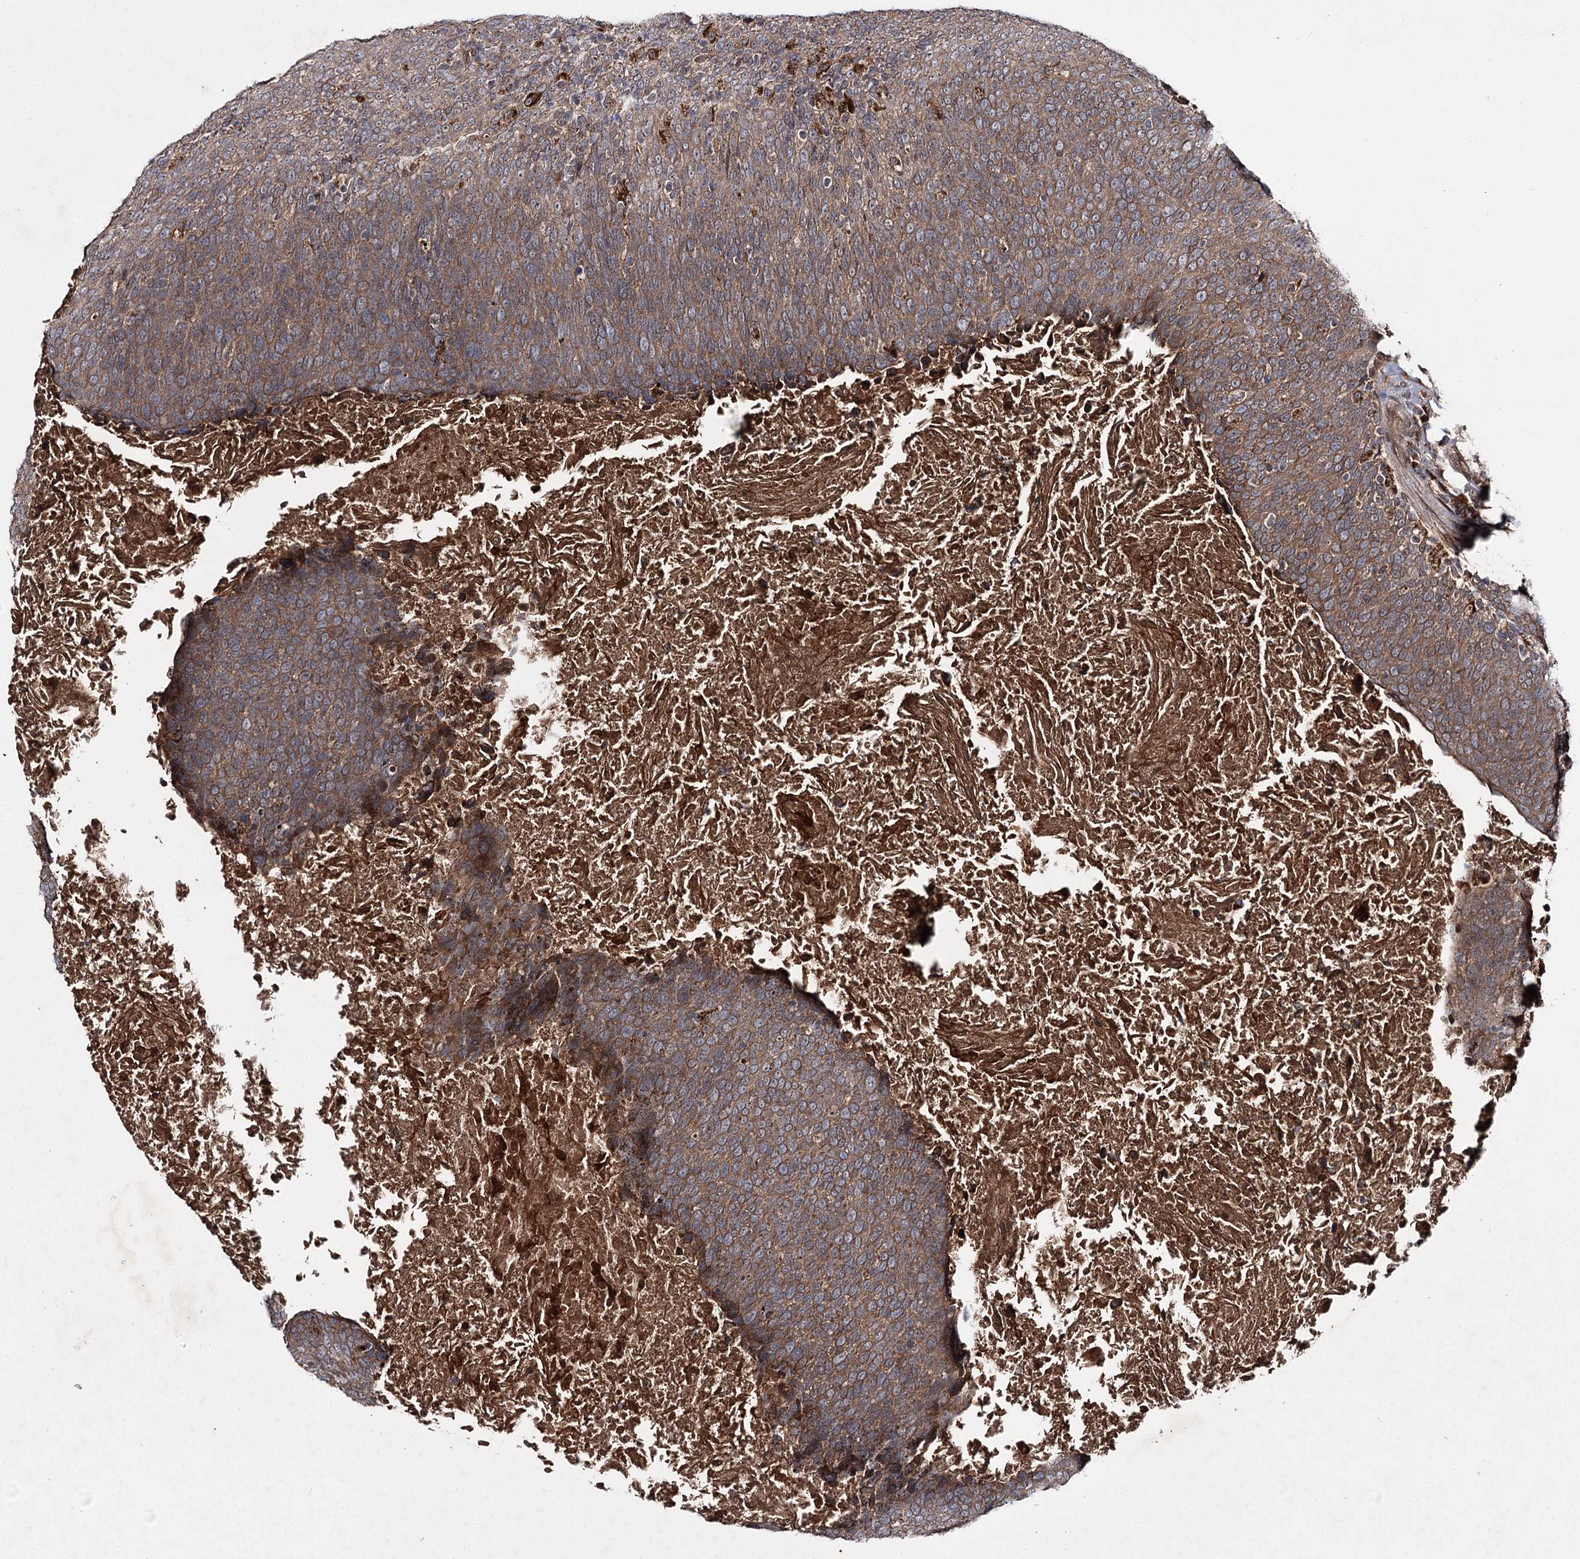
{"staining": {"intensity": "moderate", "quantity": ">75%", "location": "cytoplasmic/membranous"}, "tissue": "head and neck cancer", "cell_type": "Tumor cells", "image_type": "cancer", "snomed": [{"axis": "morphology", "description": "Squamous cell carcinoma, NOS"}, {"axis": "morphology", "description": "Squamous cell carcinoma, metastatic, NOS"}, {"axis": "topography", "description": "Lymph node"}, {"axis": "topography", "description": "Head-Neck"}], "caption": "There is medium levels of moderate cytoplasmic/membranous positivity in tumor cells of head and neck squamous cell carcinoma, as demonstrated by immunohistochemical staining (brown color).", "gene": "MSANTD2", "patient": {"sex": "male", "age": 62}}